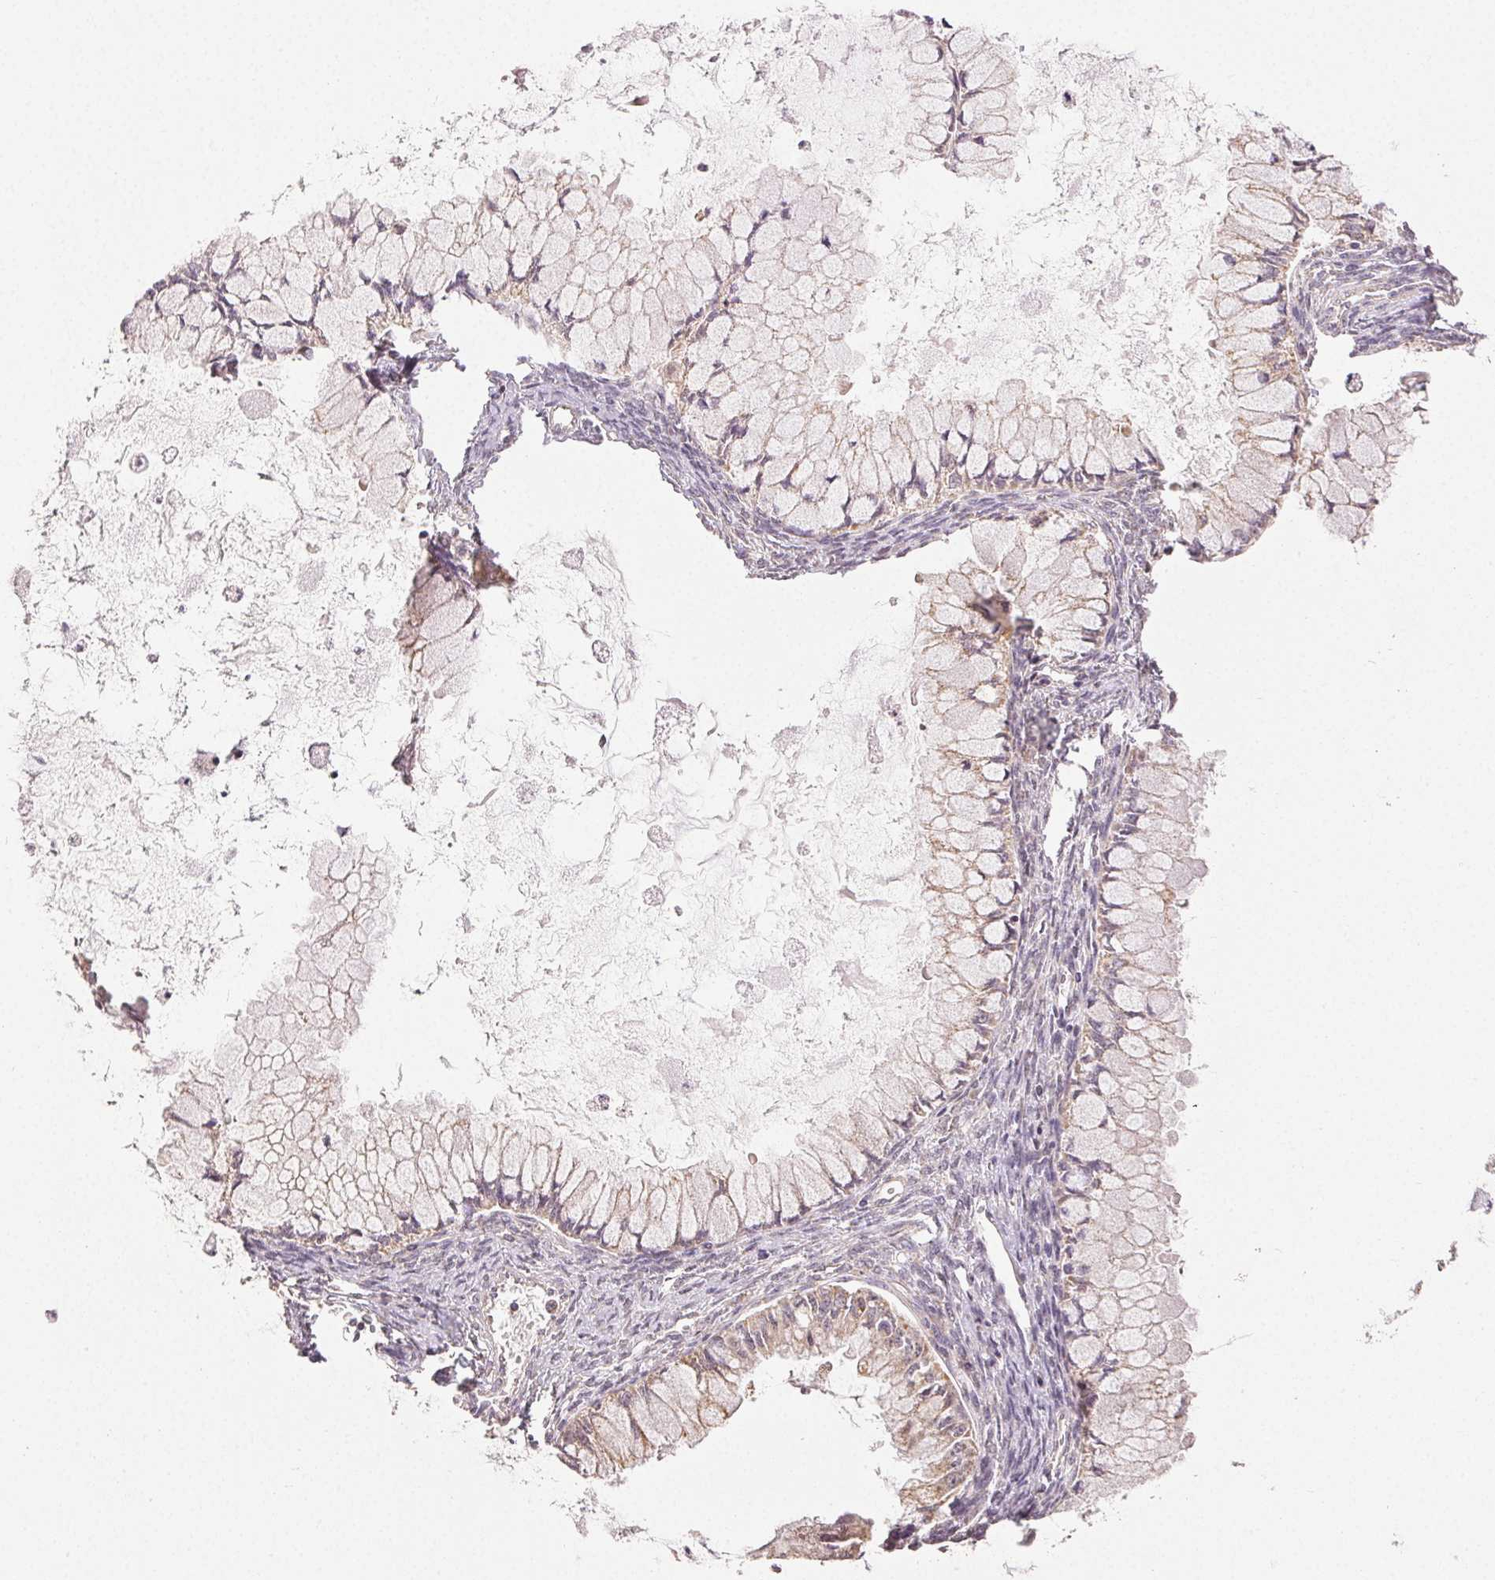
{"staining": {"intensity": "moderate", "quantity": "25%-75%", "location": "cytoplasmic/membranous"}, "tissue": "ovarian cancer", "cell_type": "Tumor cells", "image_type": "cancer", "snomed": [{"axis": "morphology", "description": "Cystadenocarcinoma, mucinous, NOS"}, {"axis": "topography", "description": "Ovary"}], "caption": "There is medium levels of moderate cytoplasmic/membranous staining in tumor cells of ovarian mucinous cystadenocarcinoma, as demonstrated by immunohistochemical staining (brown color).", "gene": "CLASP1", "patient": {"sex": "female", "age": 34}}